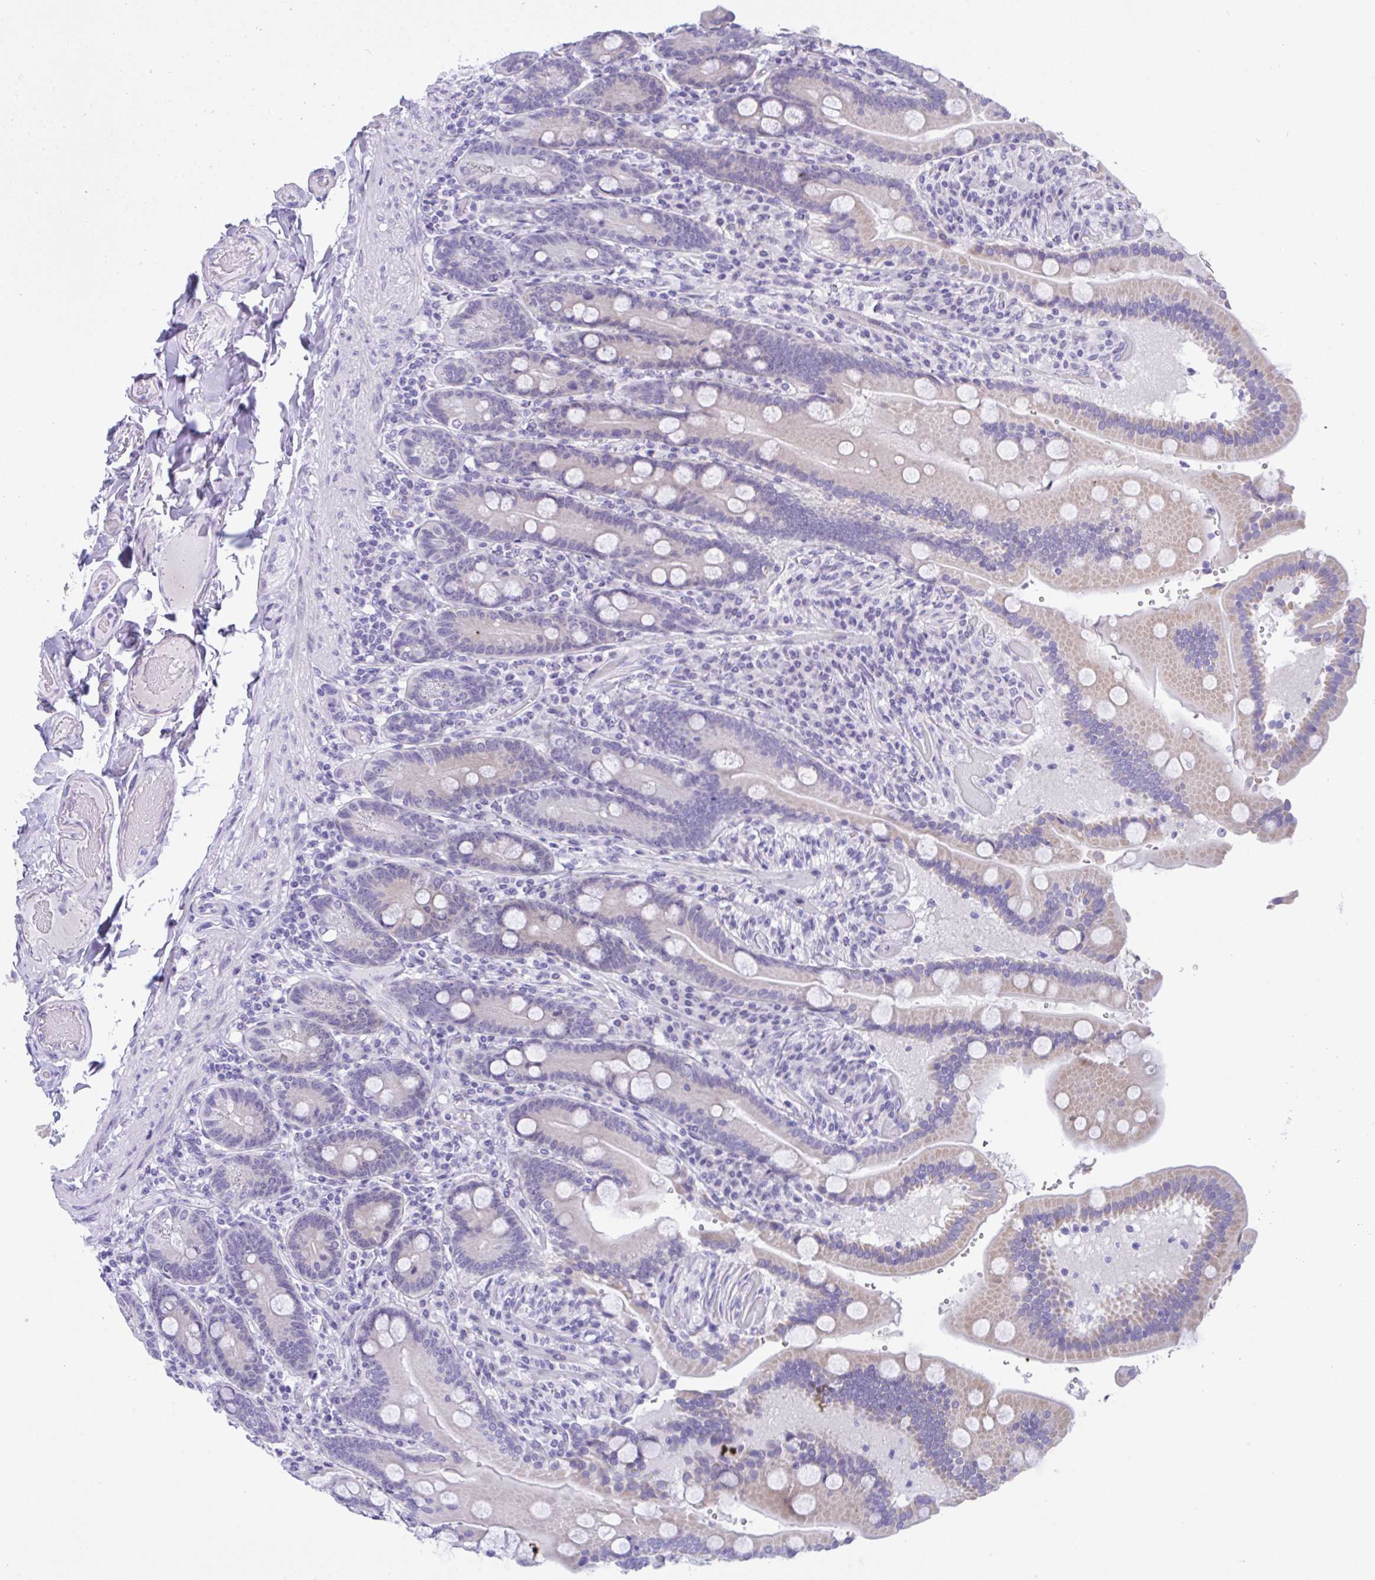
{"staining": {"intensity": "weak", "quantity": "<25%", "location": "cytoplasmic/membranous"}, "tissue": "duodenum", "cell_type": "Glandular cells", "image_type": "normal", "snomed": [{"axis": "morphology", "description": "Normal tissue, NOS"}, {"axis": "topography", "description": "Duodenum"}], "caption": "The immunohistochemistry histopathology image has no significant positivity in glandular cells of duodenum.", "gene": "YBX2", "patient": {"sex": "female", "age": 62}}